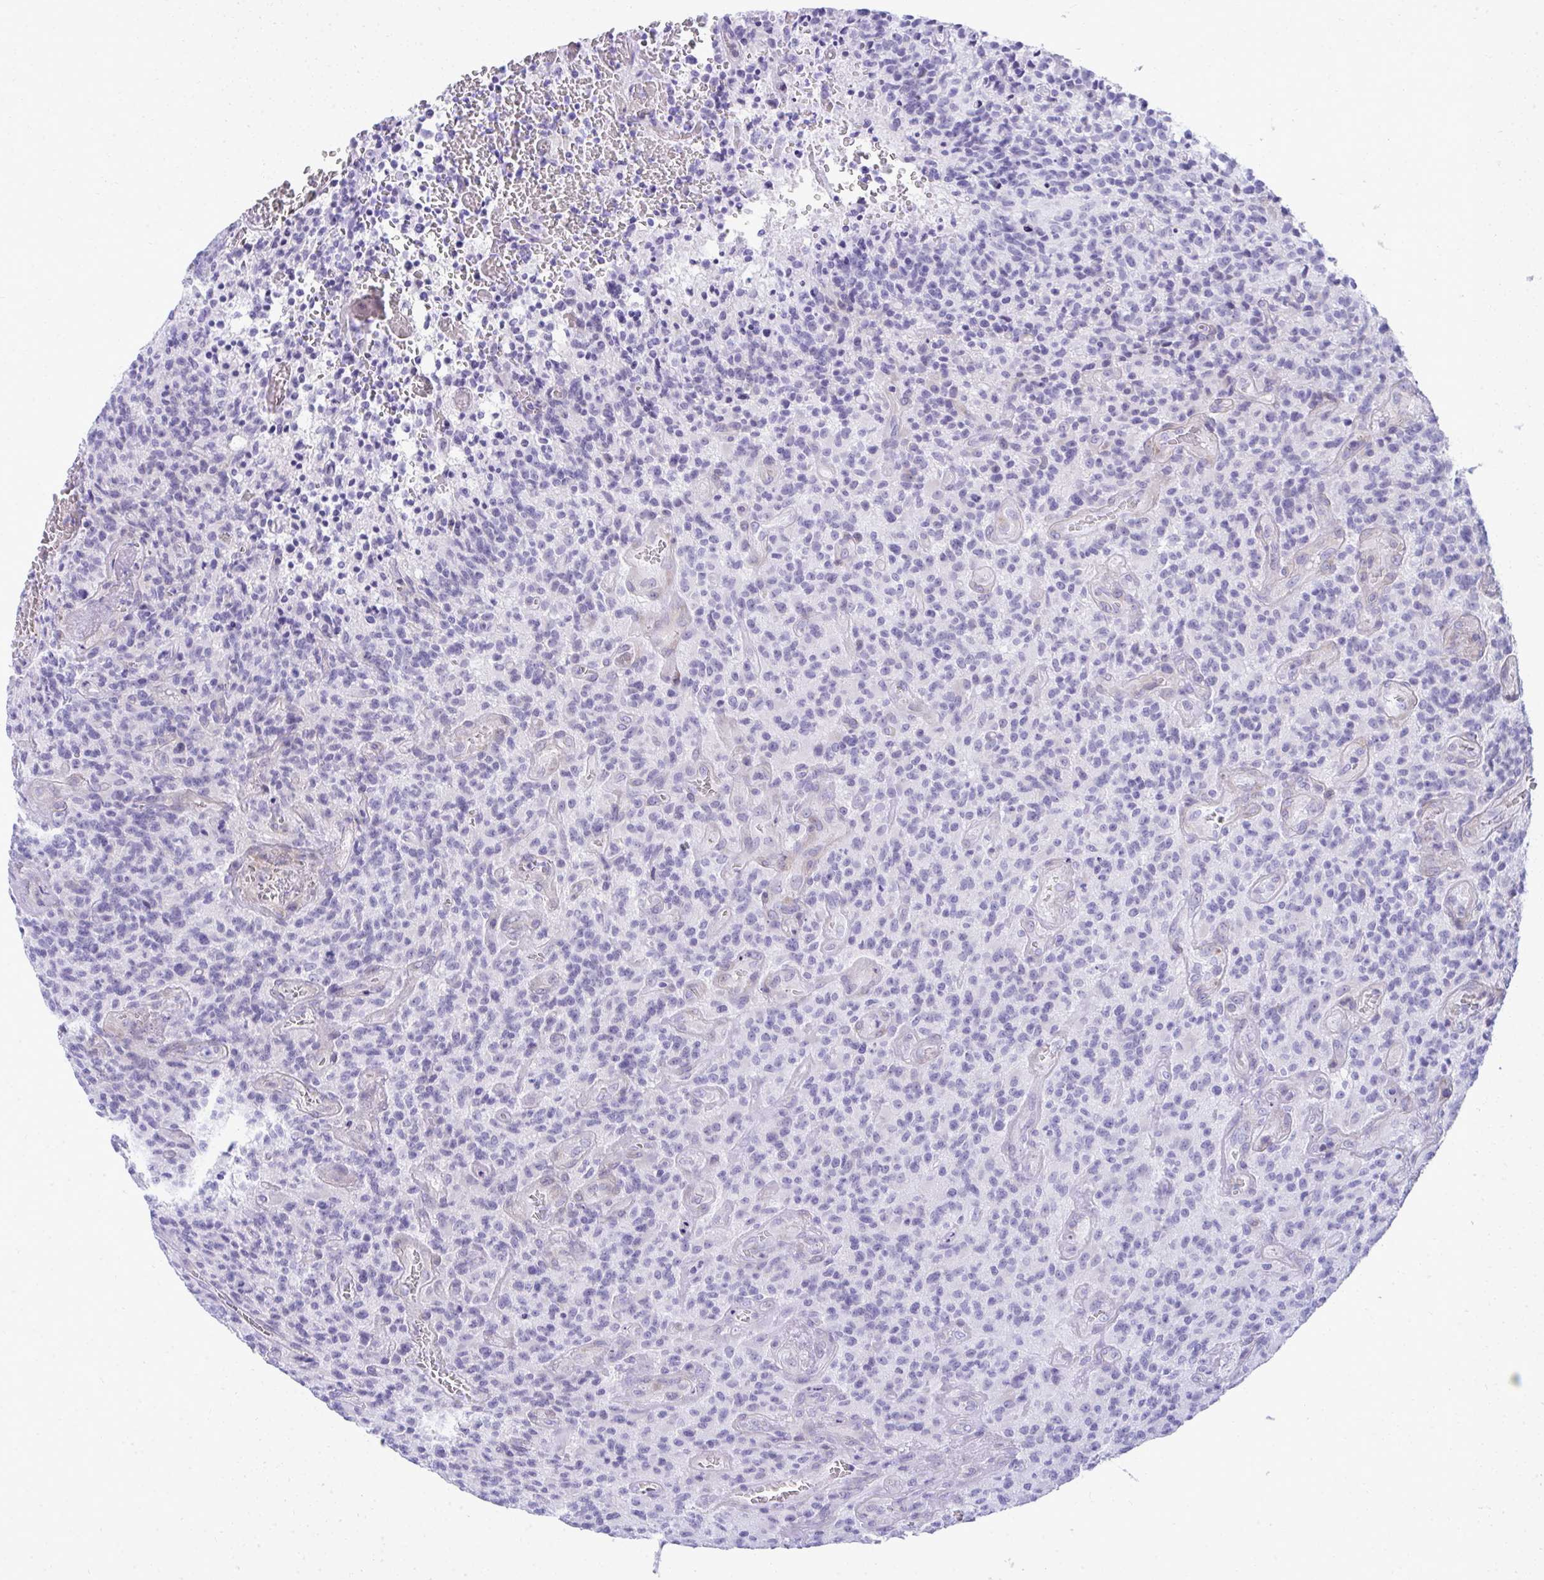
{"staining": {"intensity": "negative", "quantity": "none", "location": "none"}, "tissue": "glioma", "cell_type": "Tumor cells", "image_type": "cancer", "snomed": [{"axis": "morphology", "description": "Glioma, malignant, High grade"}, {"axis": "topography", "description": "Brain"}], "caption": "Tumor cells show no significant protein positivity in malignant glioma (high-grade).", "gene": "PUS7L", "patient": {"sex": "male", "age": 76}}